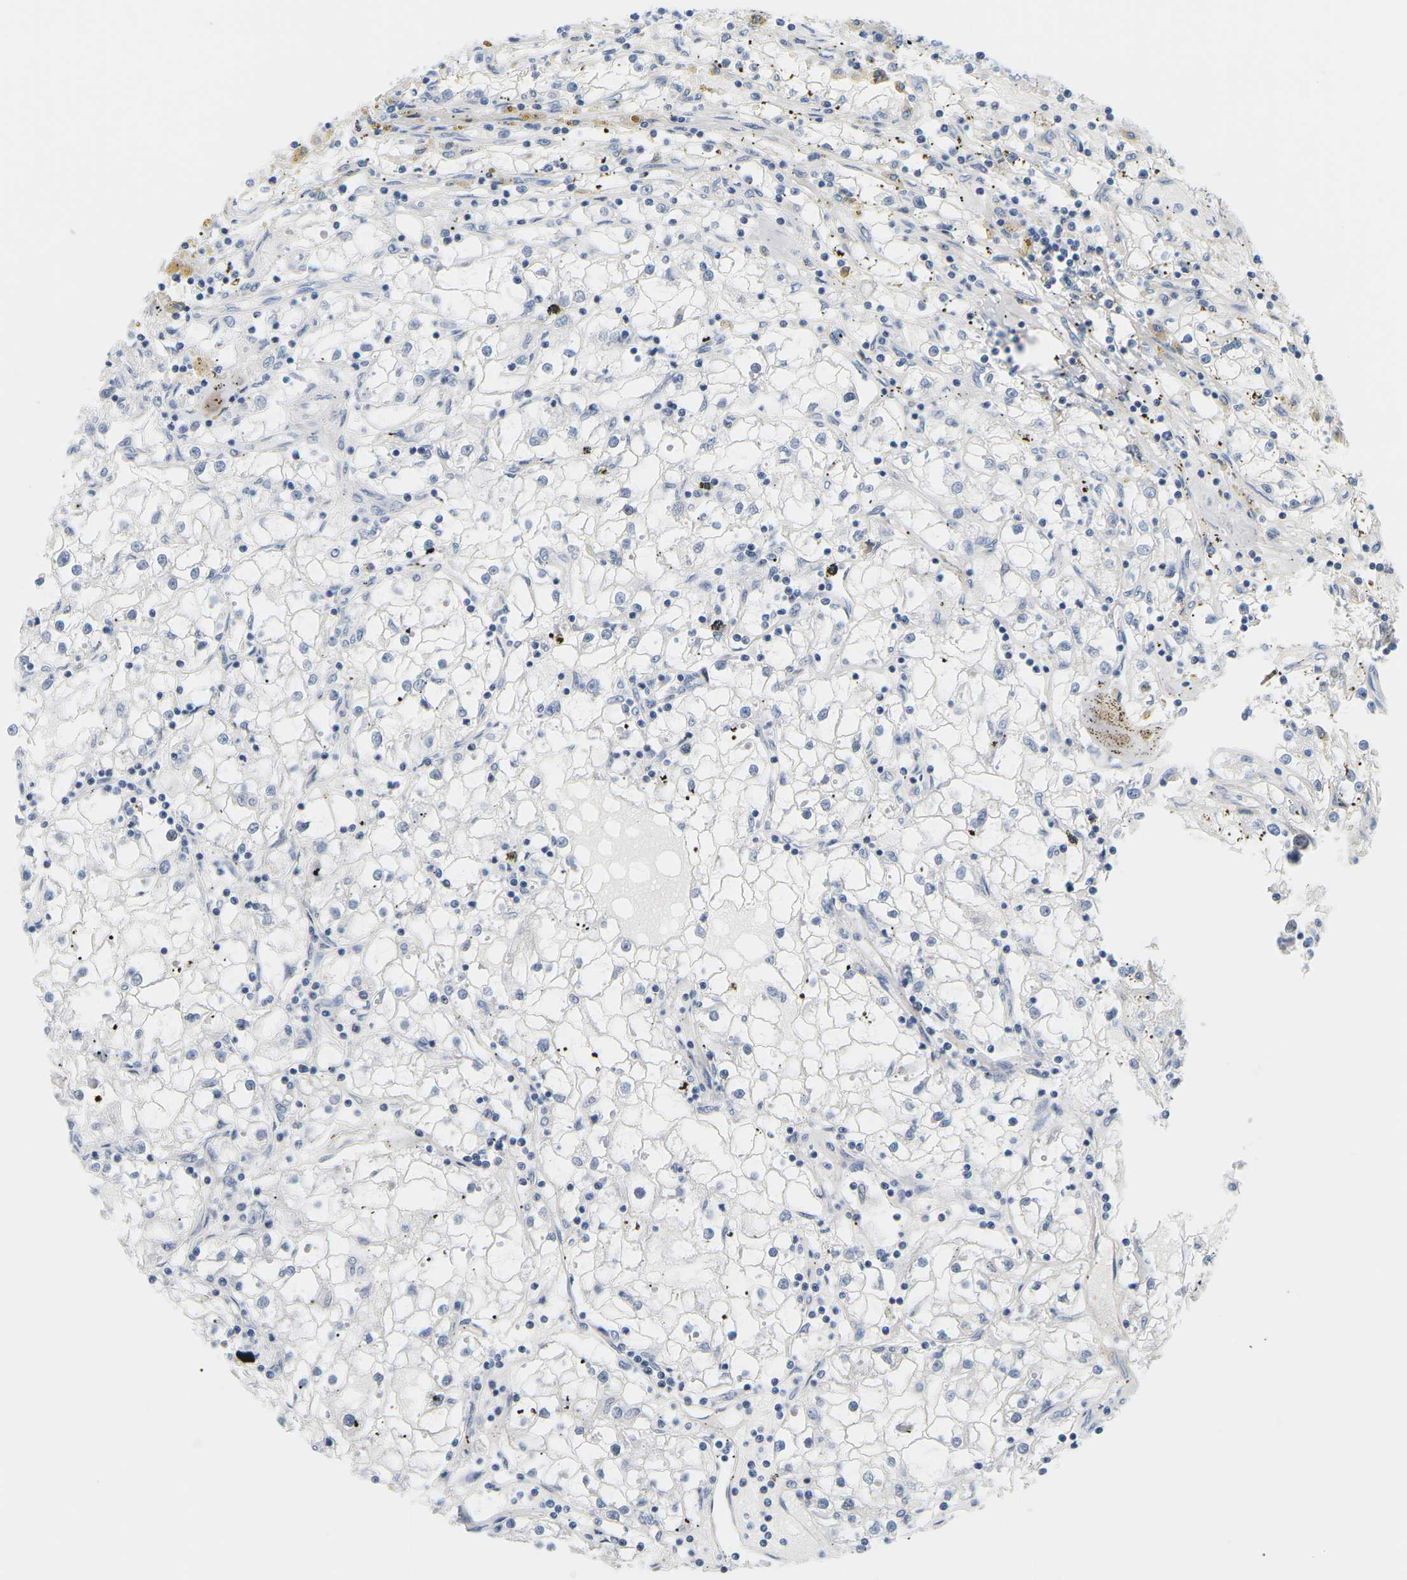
{"staining": {"intensity": "negative", "quantity": "none", "location": "none"}, "tissue": "renal cancer", "cell_type": "Tumor cells", "image_type": "cancer", "snomed": [{"axis": "morphology", "description": "Adenocarcinoma, NOS"}, {"axis": "topography", "description": "Kidney"}], "caption": "This is an immunohistochemistry (IHC) photomicrograph of renal cancer (adenocarcinoma). There is no staining in tumor cells.", "gene": "APOB", "patient": {"sex": "male", "age": 56}}